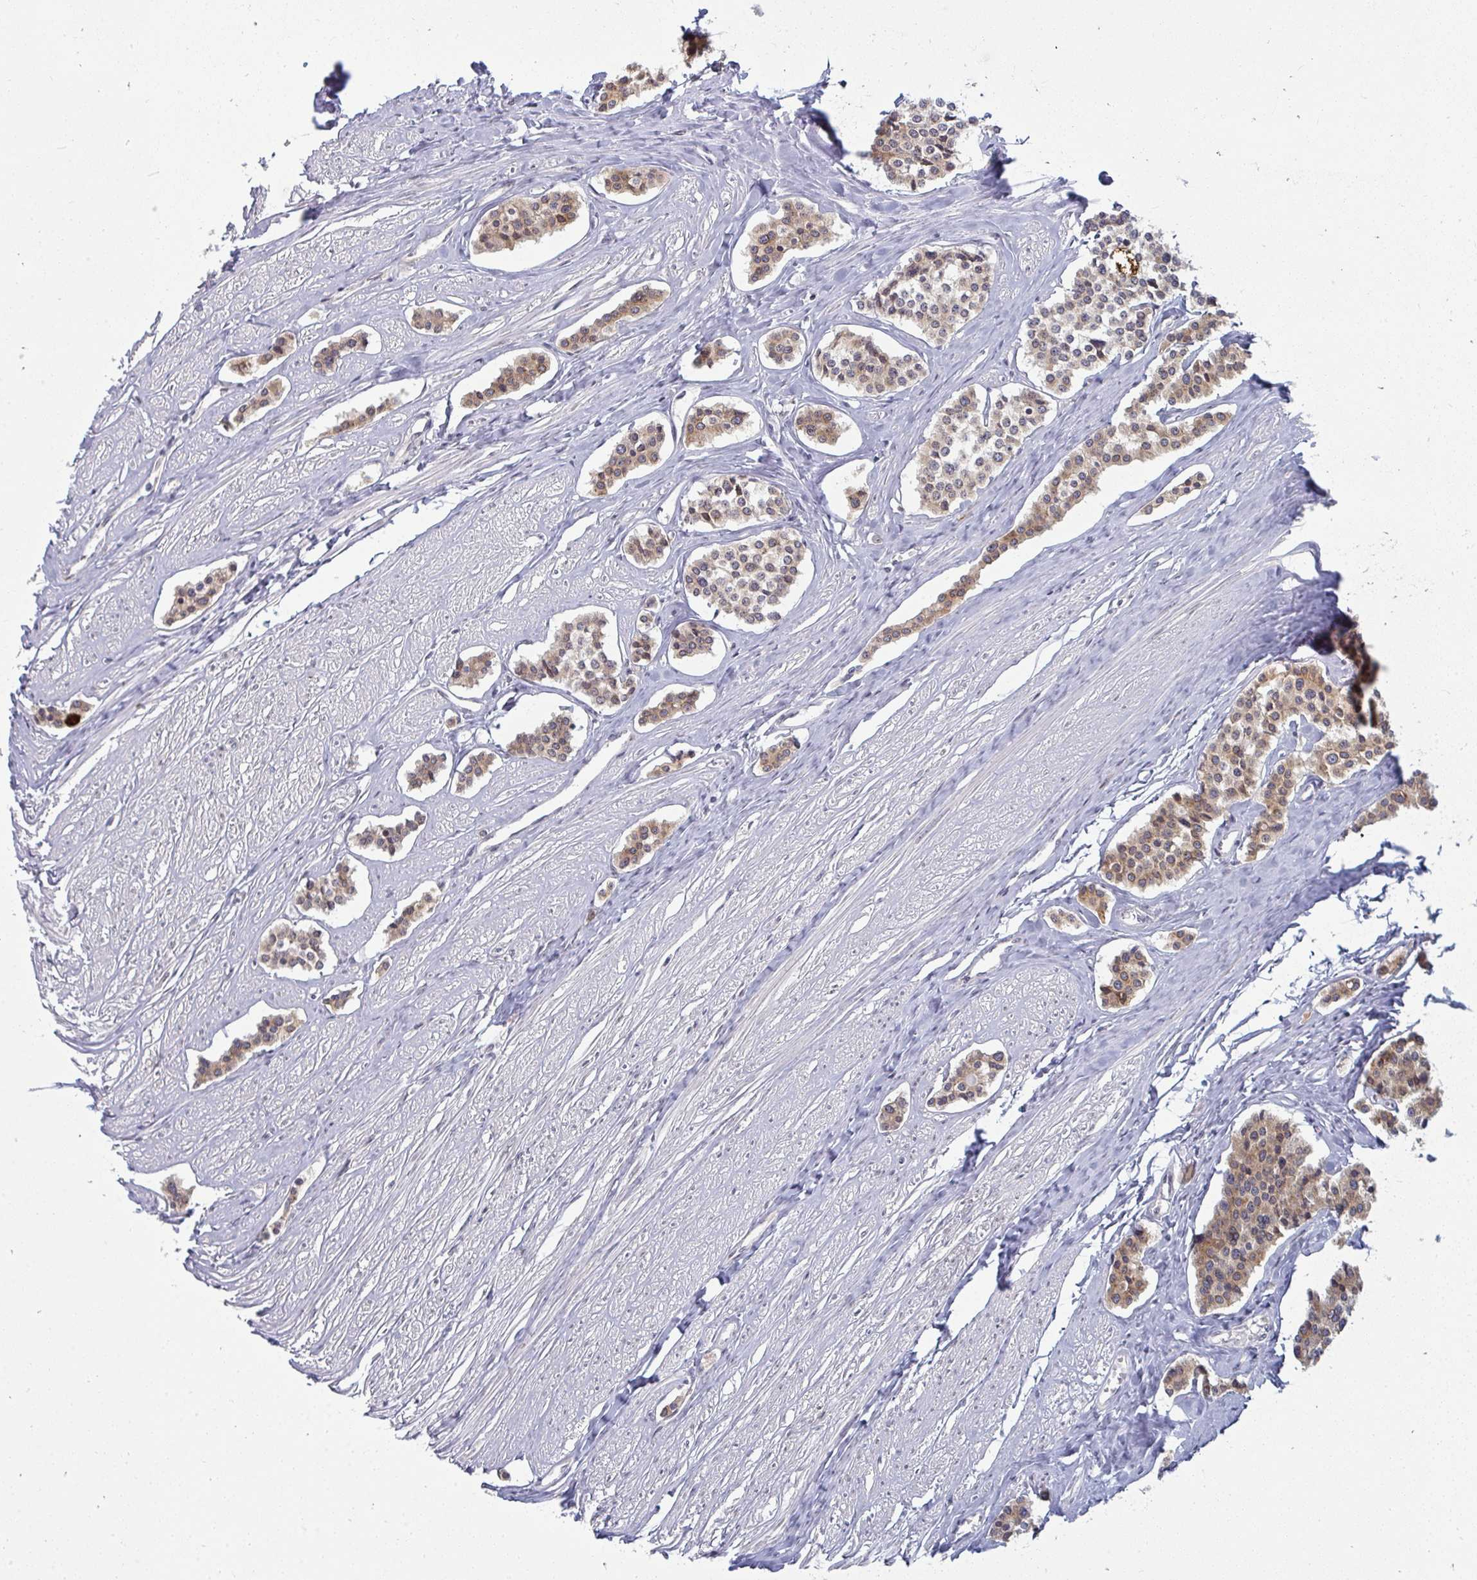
{"staining": {"intensity": "moderate", "quantity": ">75%", "location": "cytoplasmic/membranous"}, "tissue": "carcinoid", "cell_type": "Tumor cells", "image_type": "cancer", "snomed": [{"axis": "morphology", "description": "Carcinoid, malignant, NOS"}, {"axis": "topography", "description": "Small intestine"}], "caption": "Protein expression analysis of human malignant carcinoid reveals moderate cytoplasmic/membranous positivity in approximately >75% of tumor cells.", "gene": "LYSMD4", "patient": {"sex": "male", "age": 60}}